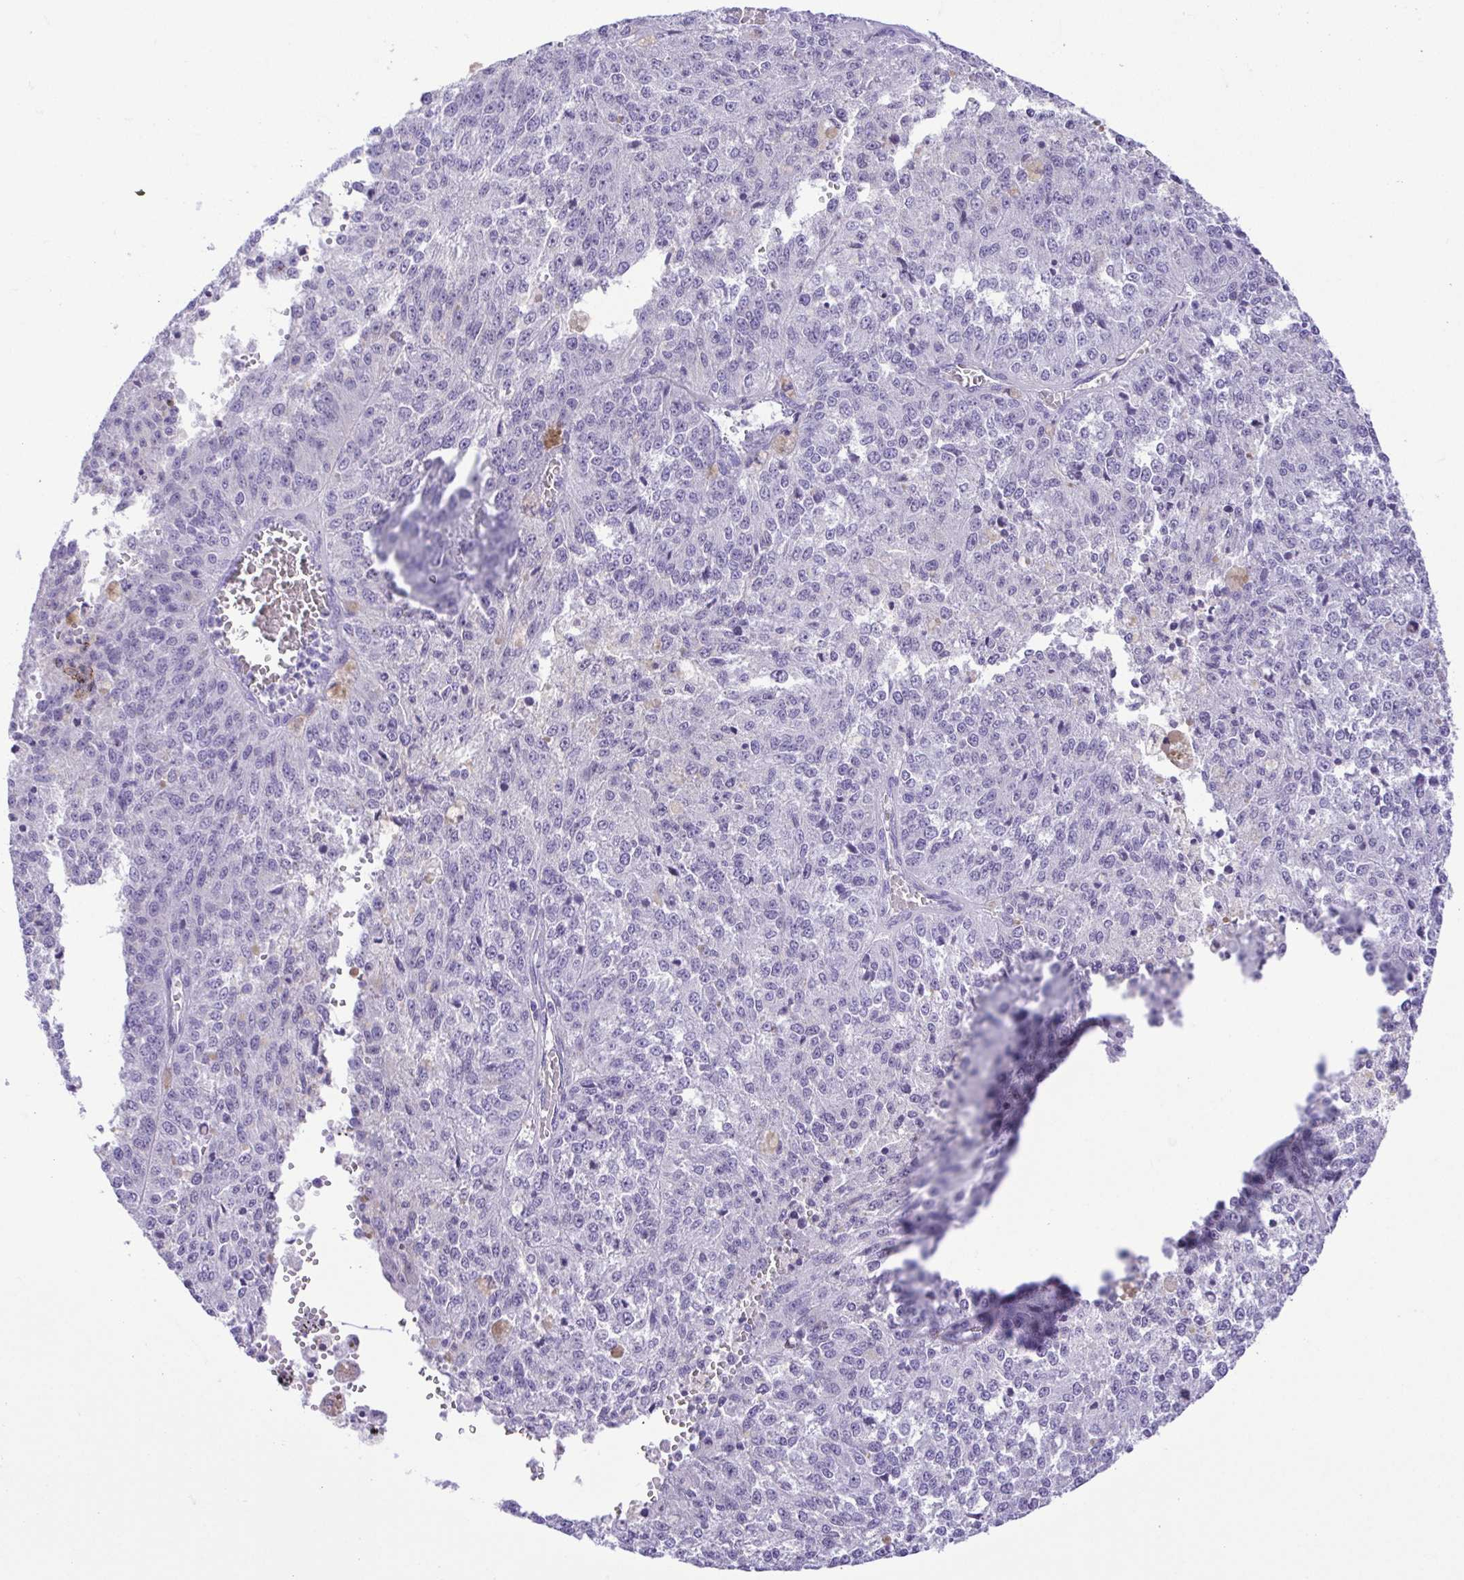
{"staining": {"intensity": "negative", "quantity": "none", "location": "none"}, "tissue": "melanoma", "cell_type": "Tumor cells", "image_type": "cancer", "snomed": [{"axis": "morphology", "description": "Malignant melanoma, Metastatic site"}, {"axis": "topography", "description": "Lymph node"}], "caption": "High power microscopy photomicrograph of an immunohistochemistry photomicrograph of malignant melanoma (metastatic site), revealing no significant positivity in tumor cells.", "gene": "CDSN", "patient": {"sex": "female", "age": 64}}